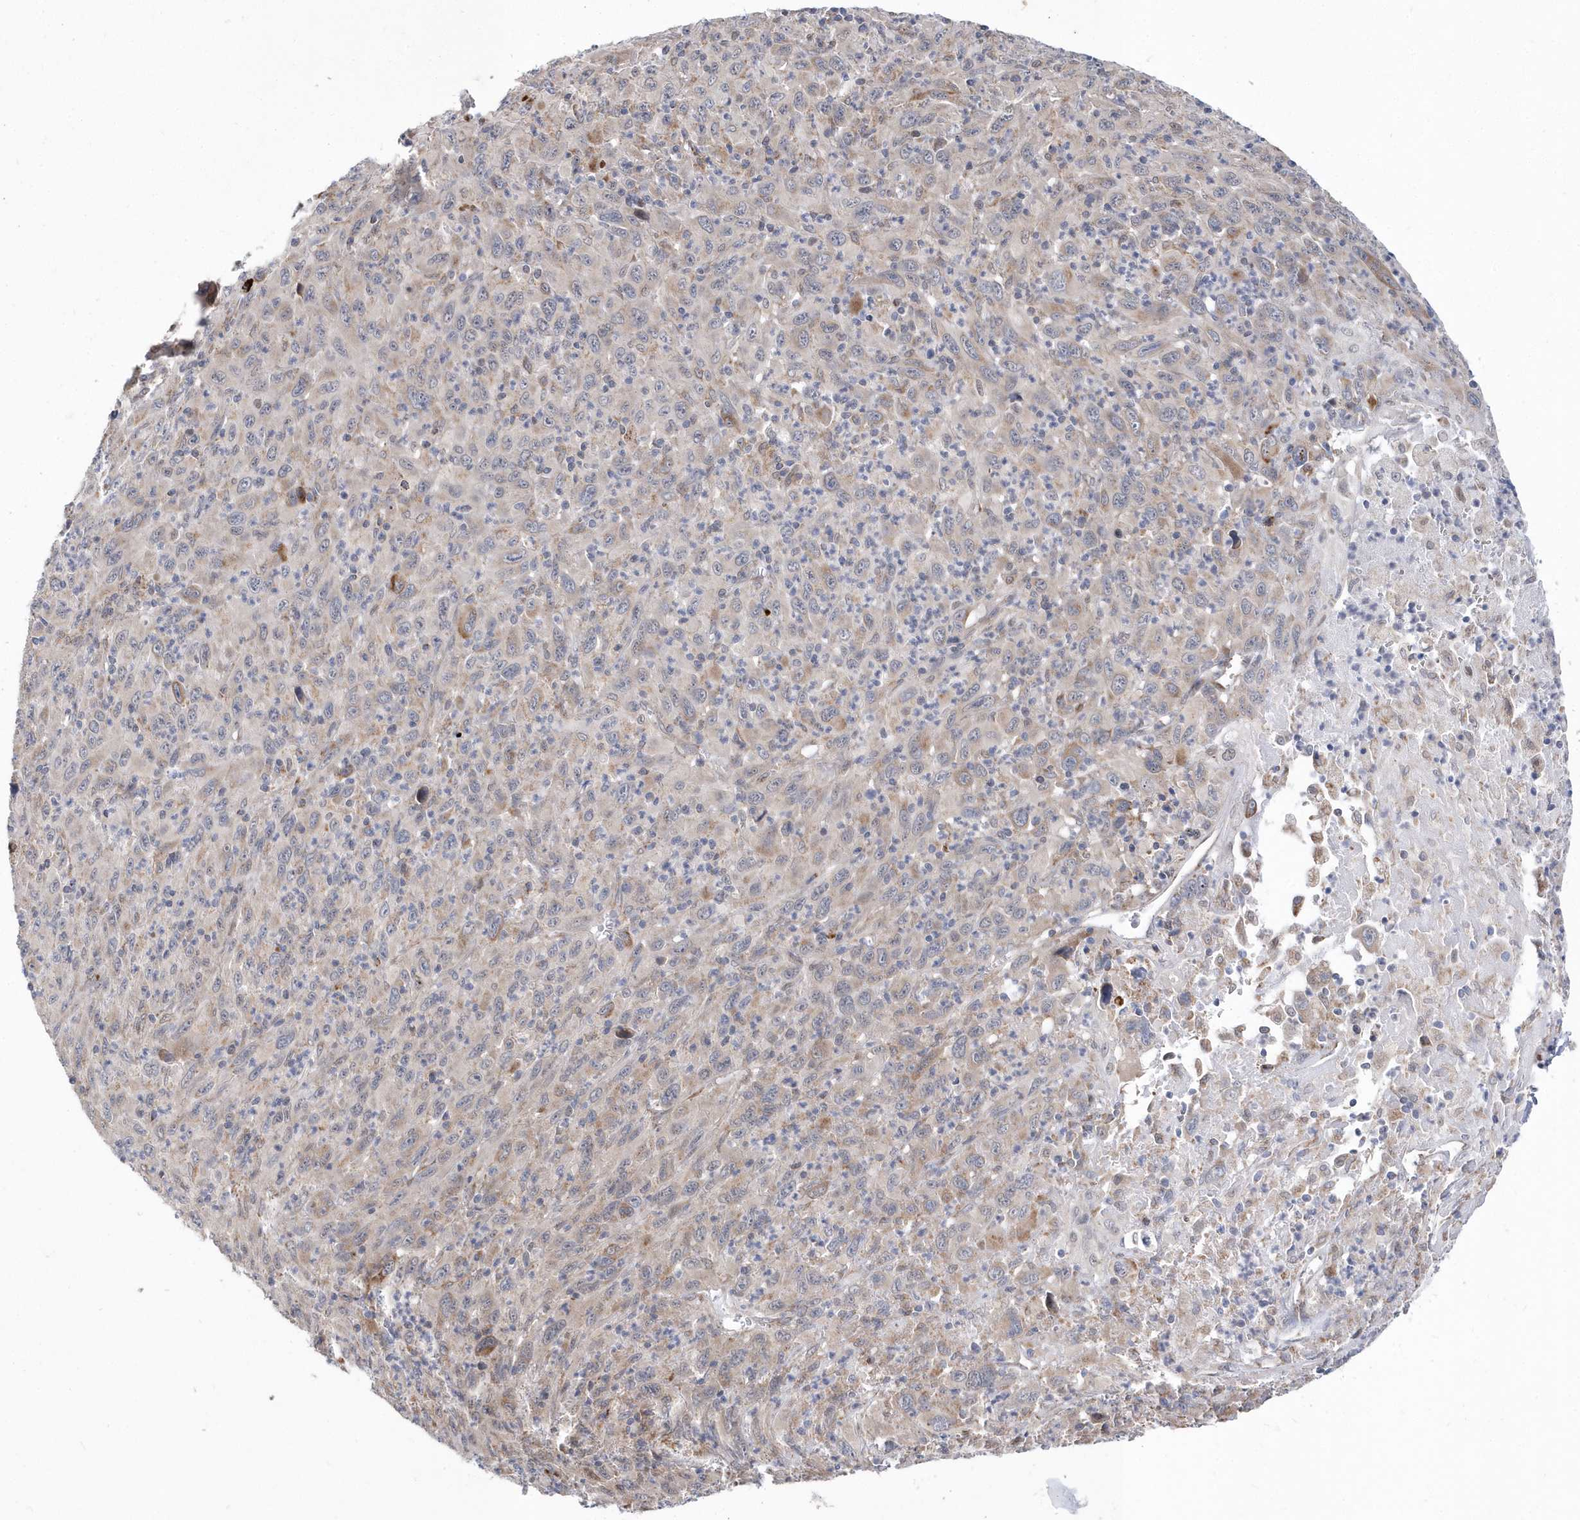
{"staining": {"intensity": "negative", "quantity": "none", "location": "none"}, "tissue": "melanoma", "cell_type": "Tumor cells", "image_type": "cancer", "snomed": [{"axis": "morphology", "description": "Malignant melanoma, Metastatic site"}, {"axis": "topography", "description": "Skin"}], "caption": "The image displays no significant expression in tumor cells of malignant melanoma (metastatic site).", "gene": "SPATA5", "patient": {"sex": "female", "age": 56}}